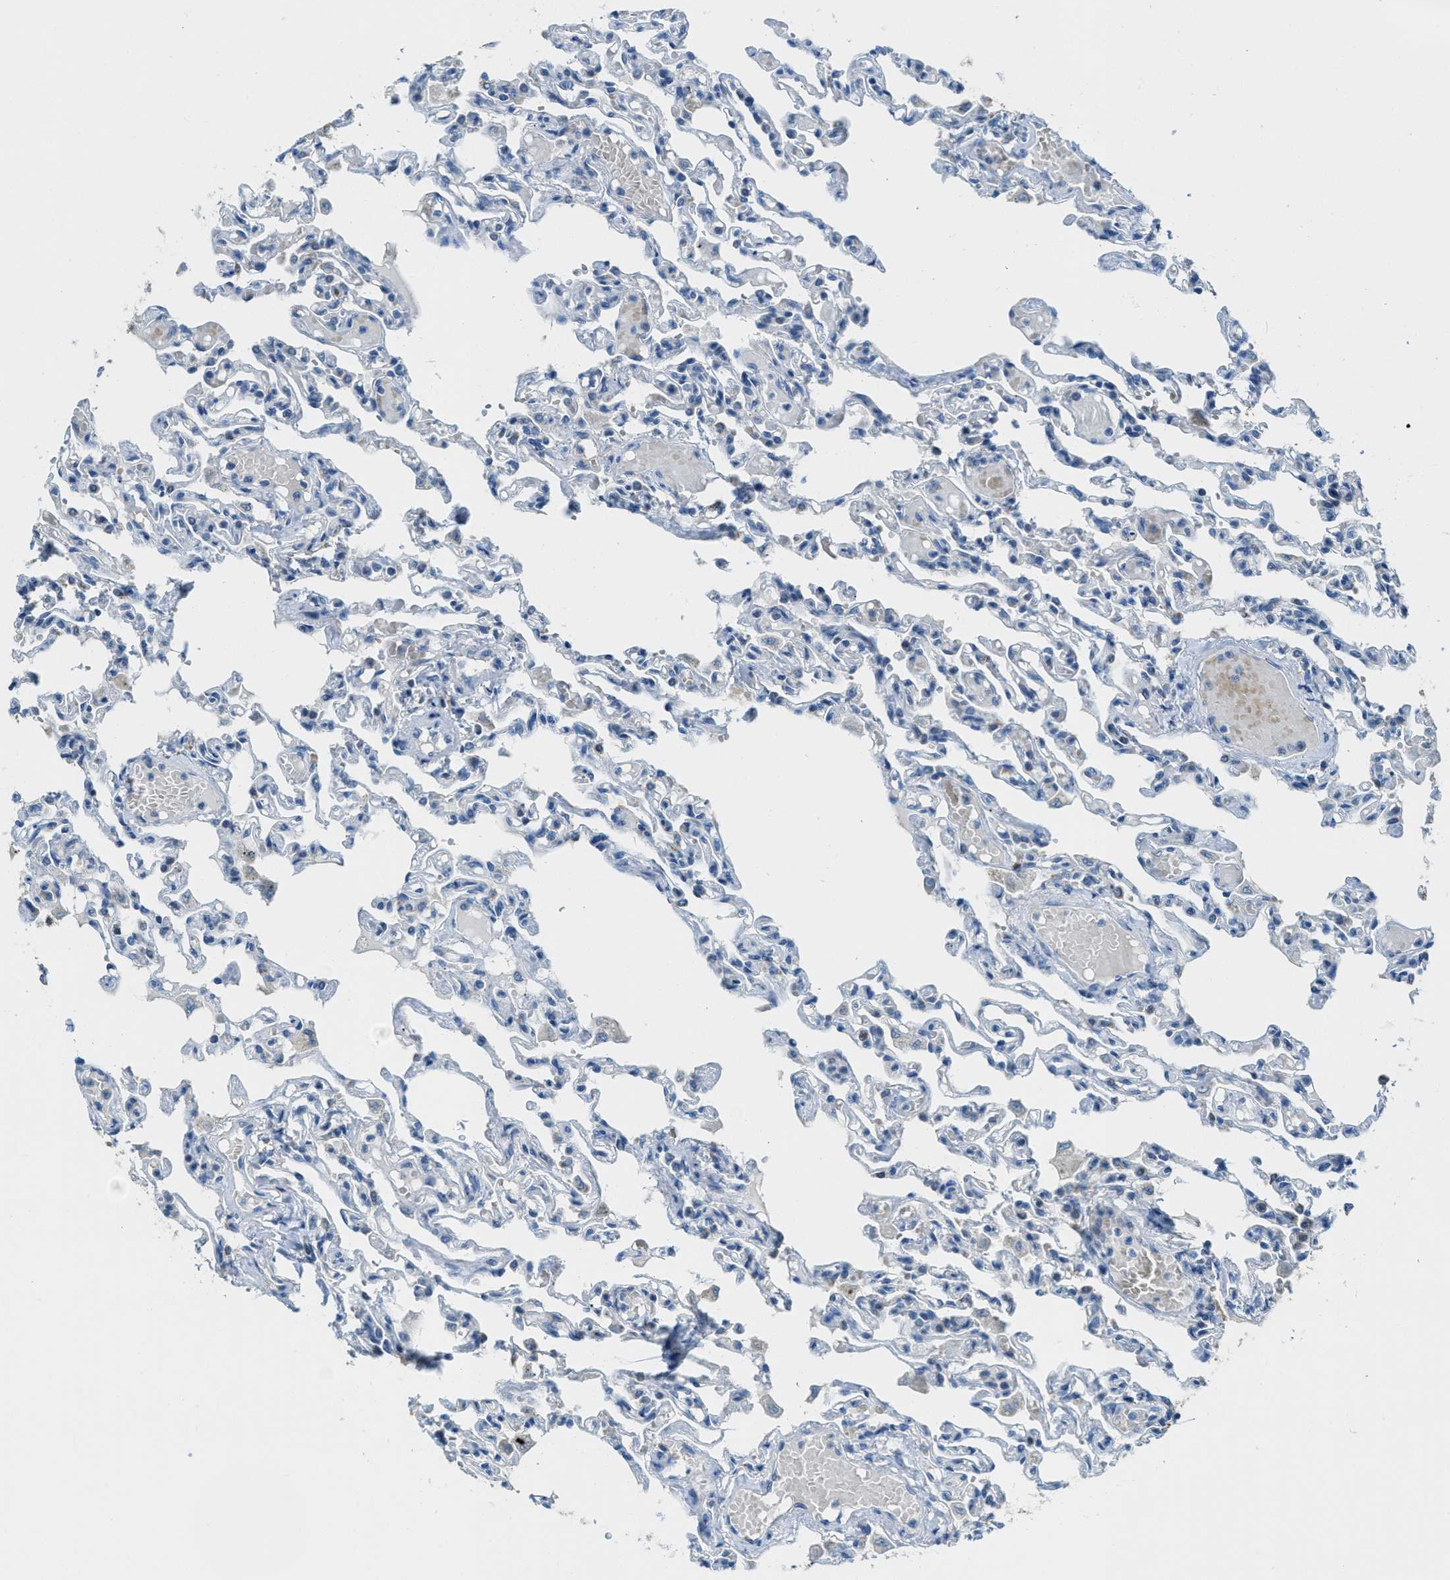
{"staining": {"intensity": "negative", "quantity": "none", "location": "none"}, "tissue": "lung", "cell_type": "Alveolar cells", "image_type": "normal", "snomed": [{"axis": "morphology", "description": "Normal tissue, NOS"}, {"axis": "topography", "description": "Lung"}], "caption": "Human lung stained for a protein using immunohistochemistry exhibits no expression in alveolar cells.", "gene": "CDON", "patient": {"sex": "male", "age": 21}}